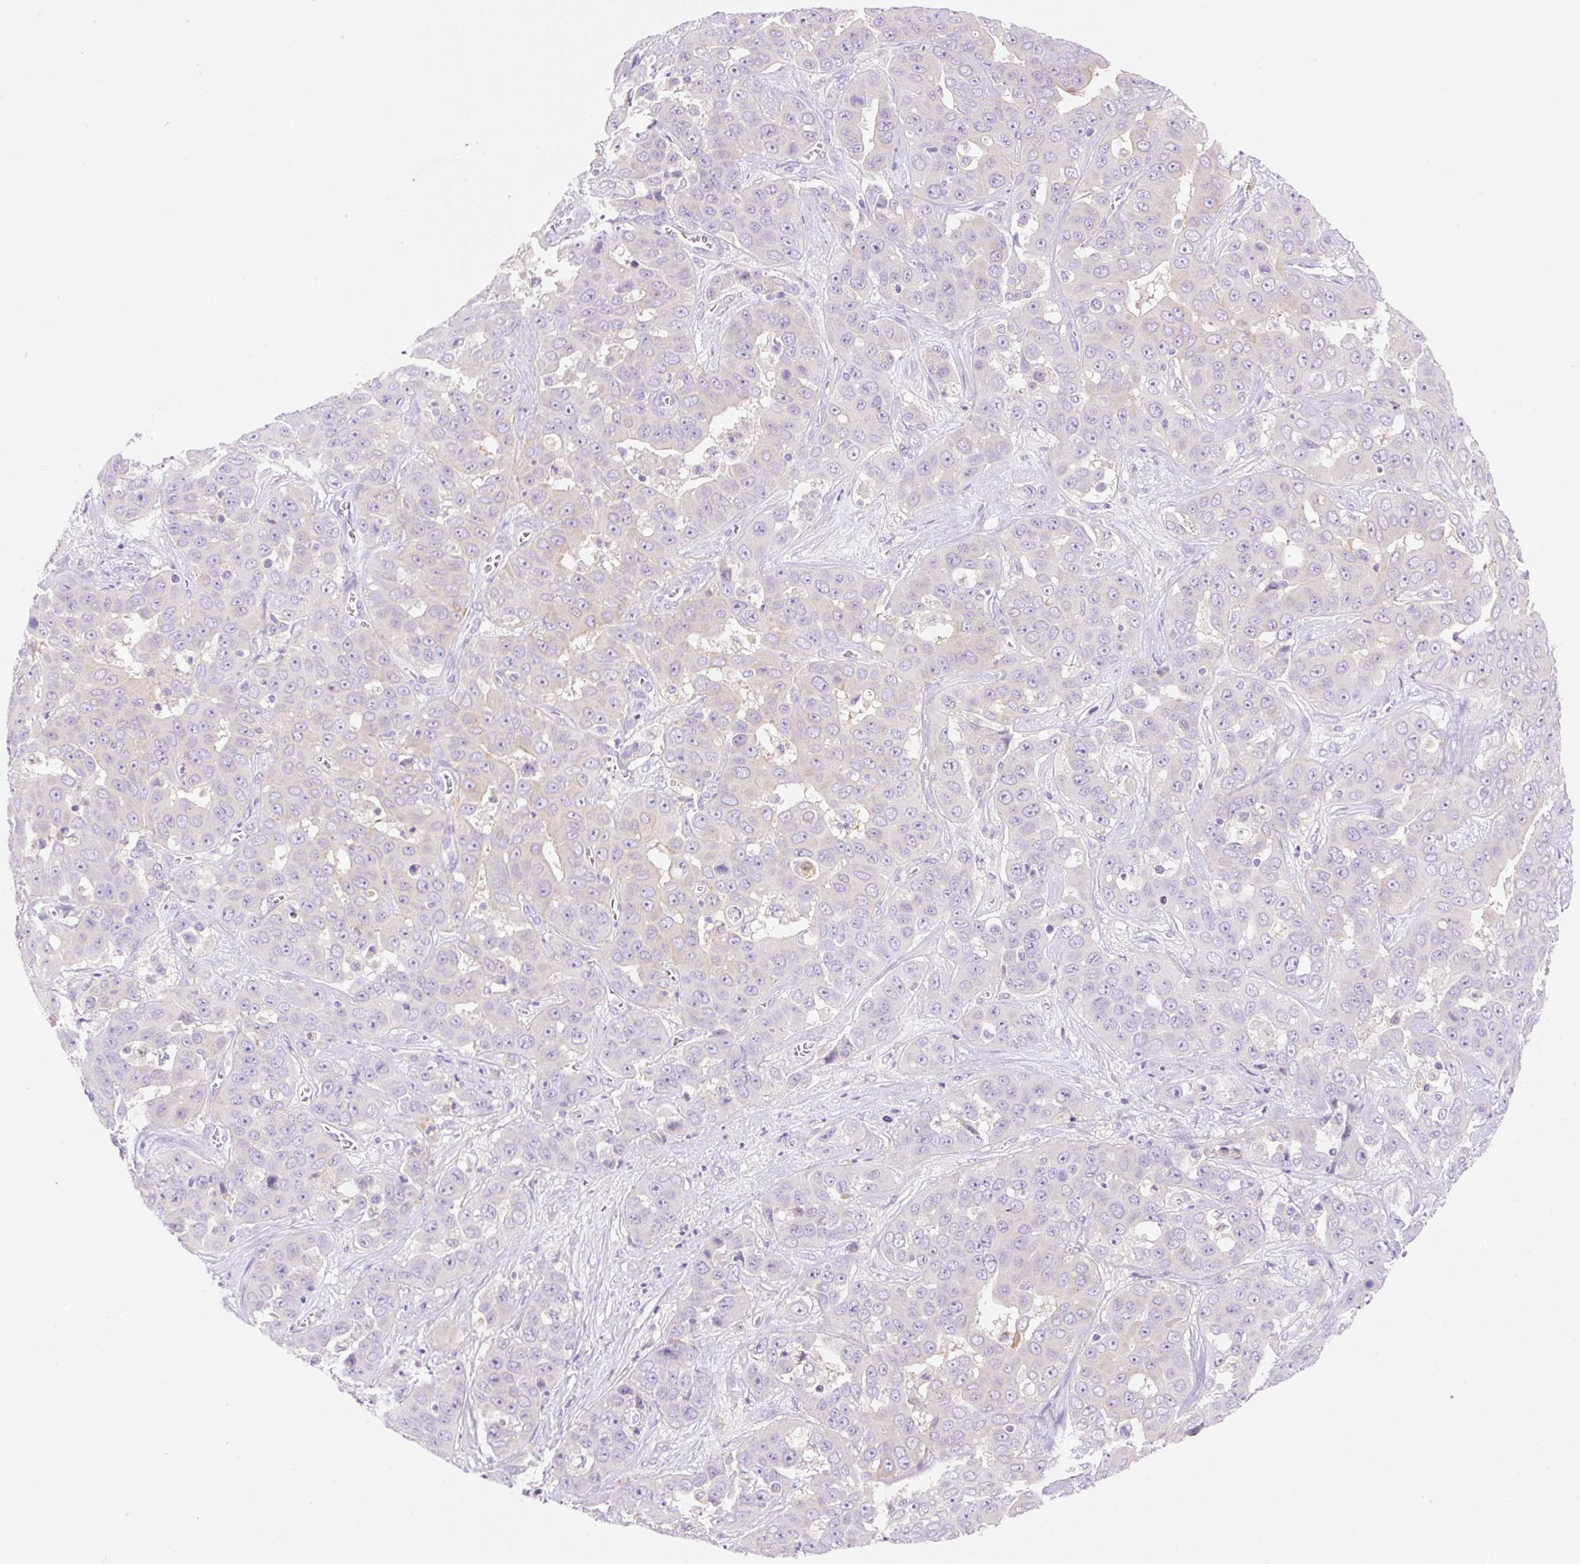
{"staining": {"intensity": "negative", "quantity": "none", "location": "none"}, "tissue": "liver cancer", "cell_type": "Tumor cells", "image_type": "cancer", "snomed": [{"axis": "morphology", "description": "Cholangiocarcinoma"}, {"axis": "topography", "description": "Liver"}], "caption": "Tumor cells show no significant protein expression in liver cholangiocarcinoma.", "gene": "DENND5A", "patient": {"sex": "female", "age": 52}}